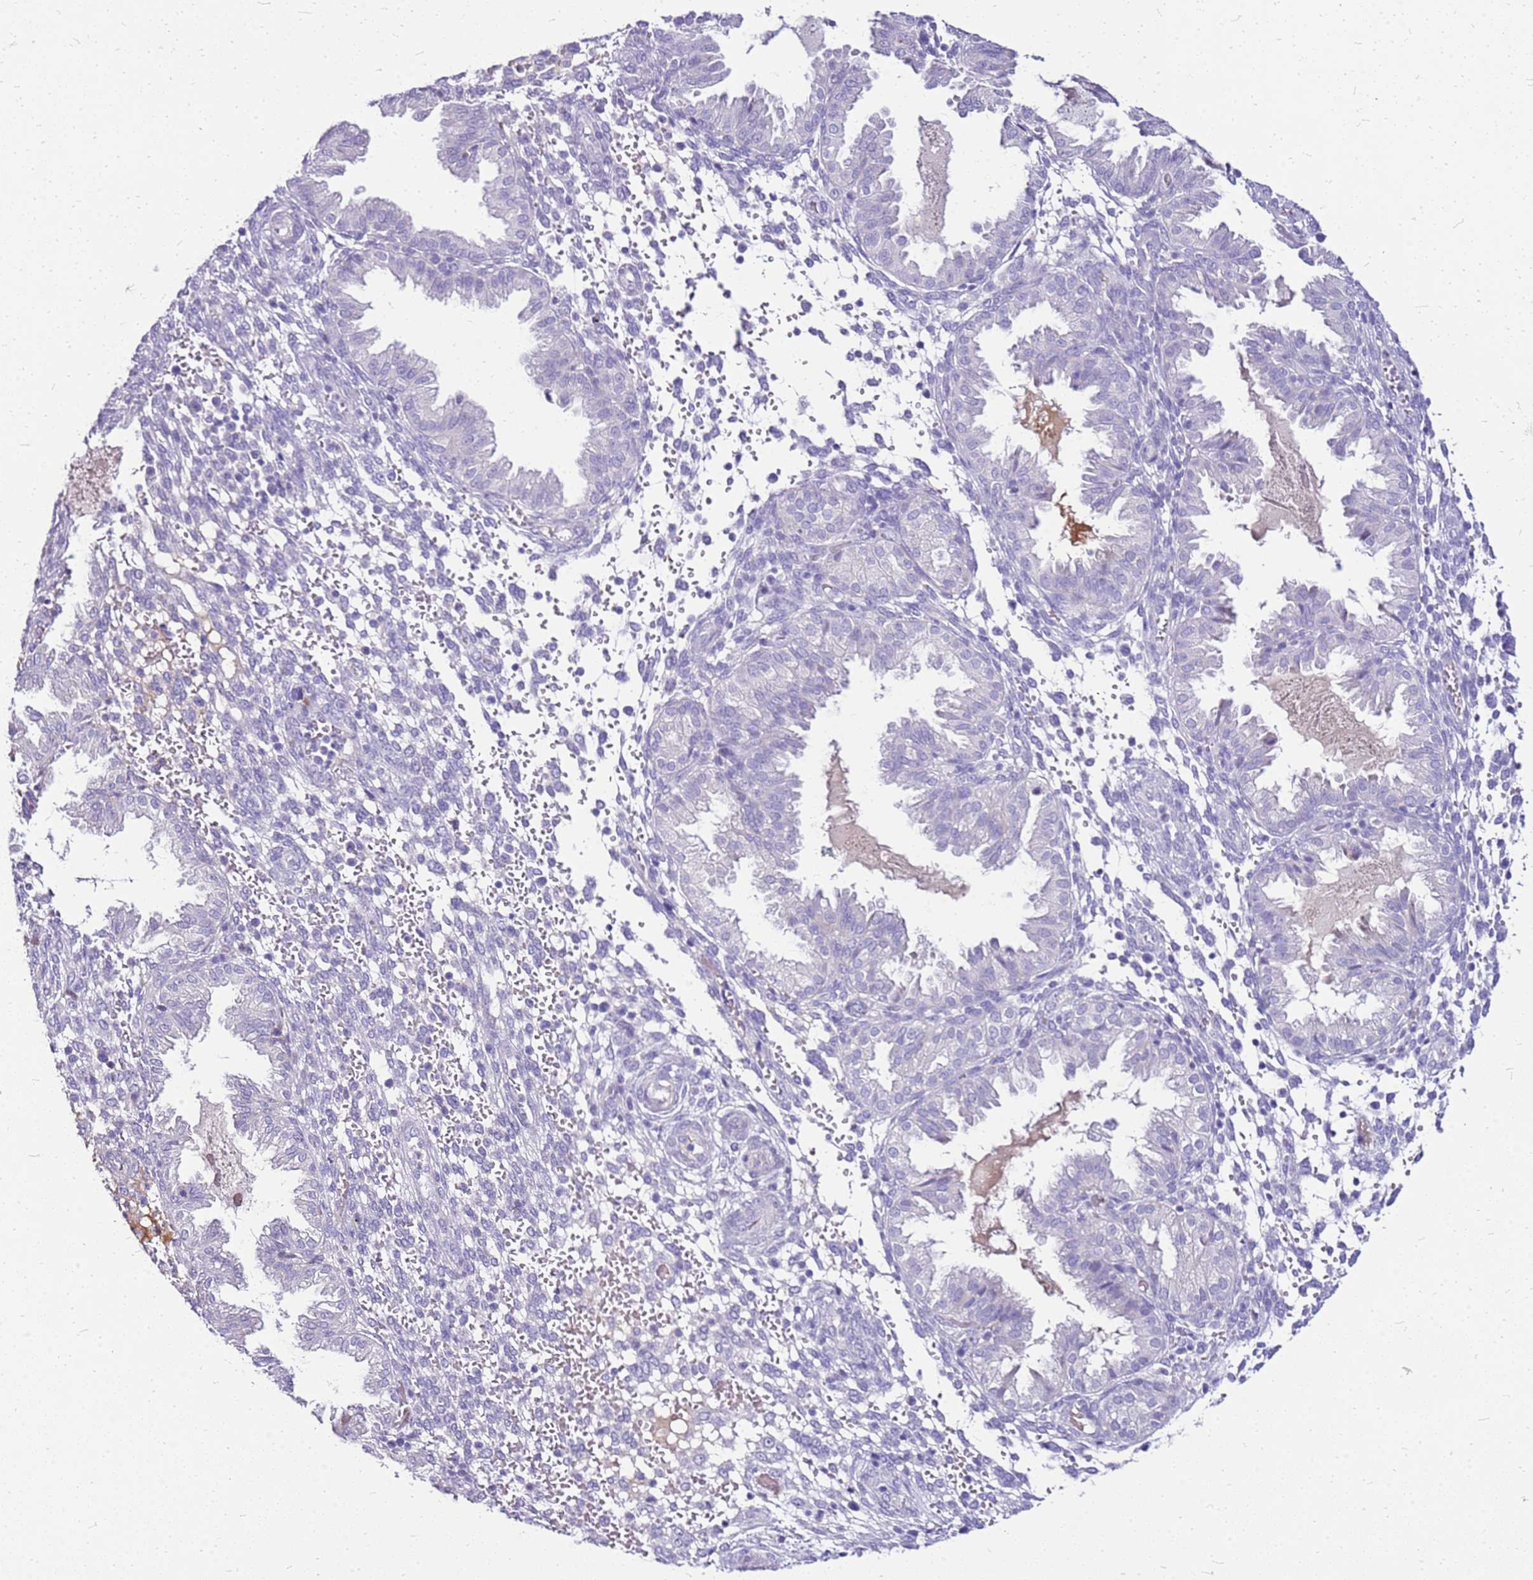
{"staining": {"intensity": "negative", "quantity": "none", "location": "none"}, "tissue": "endometrium", "cell_type": "Cells in endometrial stroma", "image_type": "normal", "snomed": [{"axis": "morphology", "description": "Normal tissue, NOS"}, {"axis": "topography", "description": "Endometrium"}], "caption": "The IHC histopathology image has no significant staining in cells in endometrial stroma of endometrium.", "gene": "DCDC2B", "patient": {"sex": "female", "age": 33}}